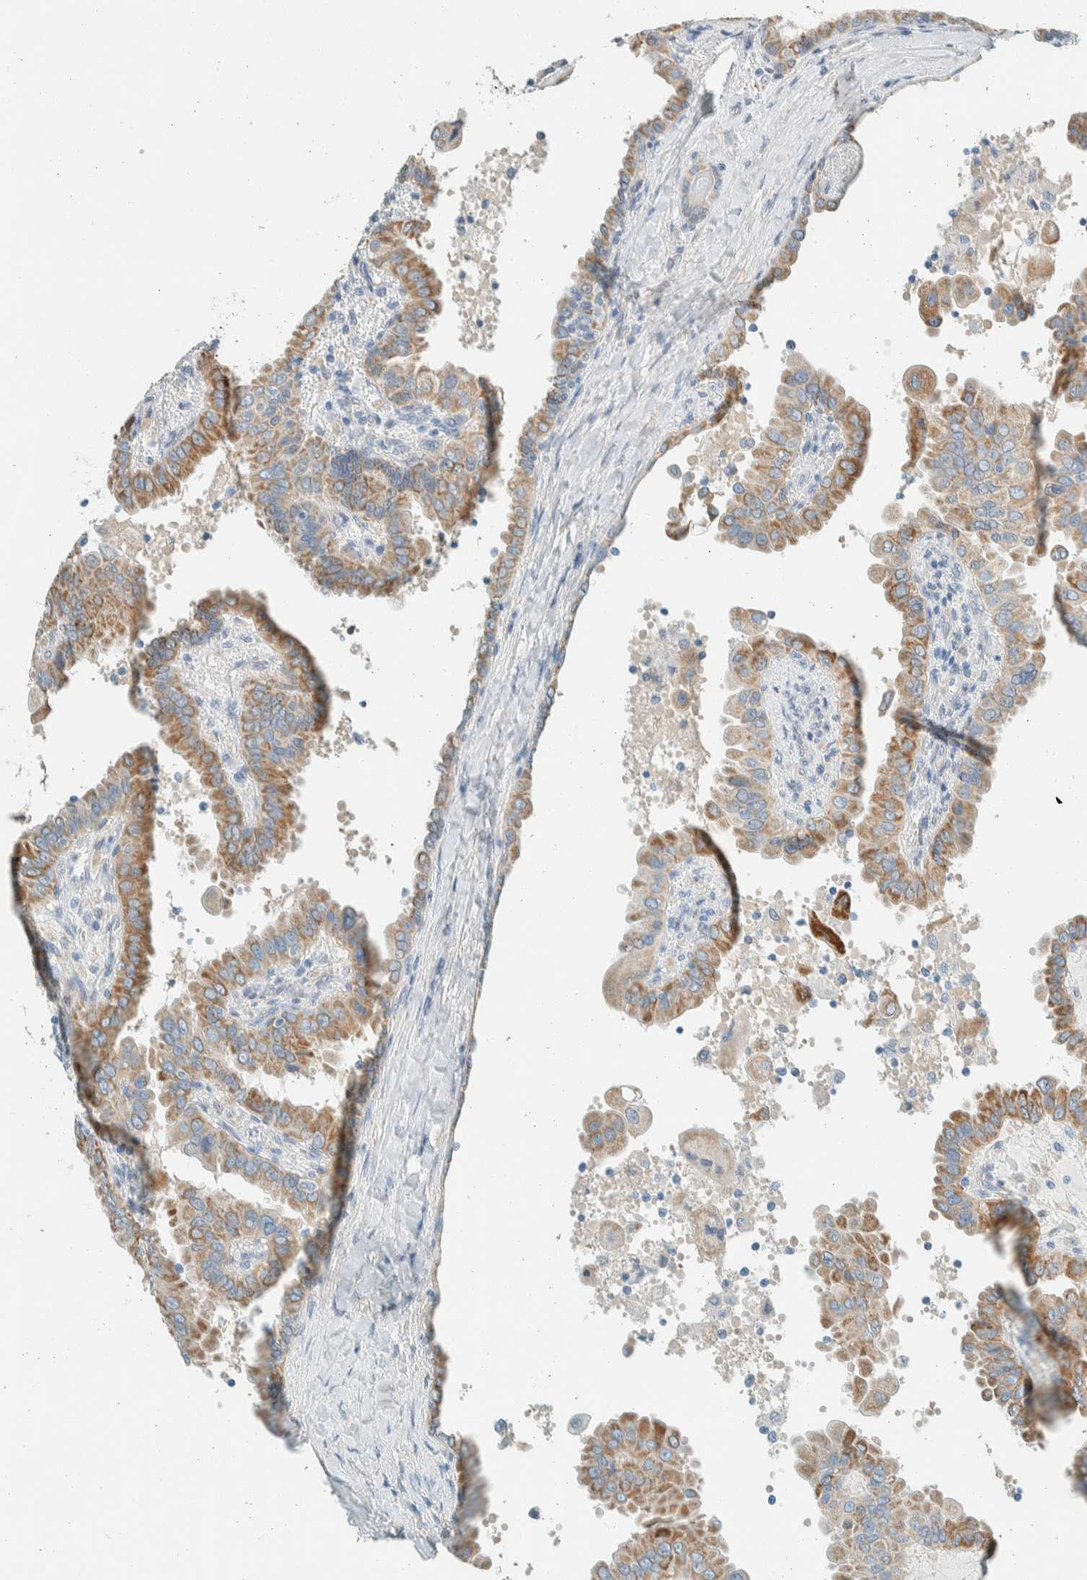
{"staining": {"intensity": "moderate", "quantity": ">75%", "location": "cytoplasmic/membranous"}, "tissue": "thyroid cancer", "cell_type": "Tumor cells", "image_type": "cancer", "snomed": [{"axis": "morphology", "description": "Papillary adenocarcinoma, NOS"}, {"axis": "topography", "description": "Thyroid gland"}], "caption": "A photomicrograph of papillary adenocarcinoma (thyroid) stained for a protein demonstrates moderate cytoplasmic/membranous brown staining in tumor cells.", "gene": "ALDH7A1", "patient": {"sex": "male", "age": 33}}